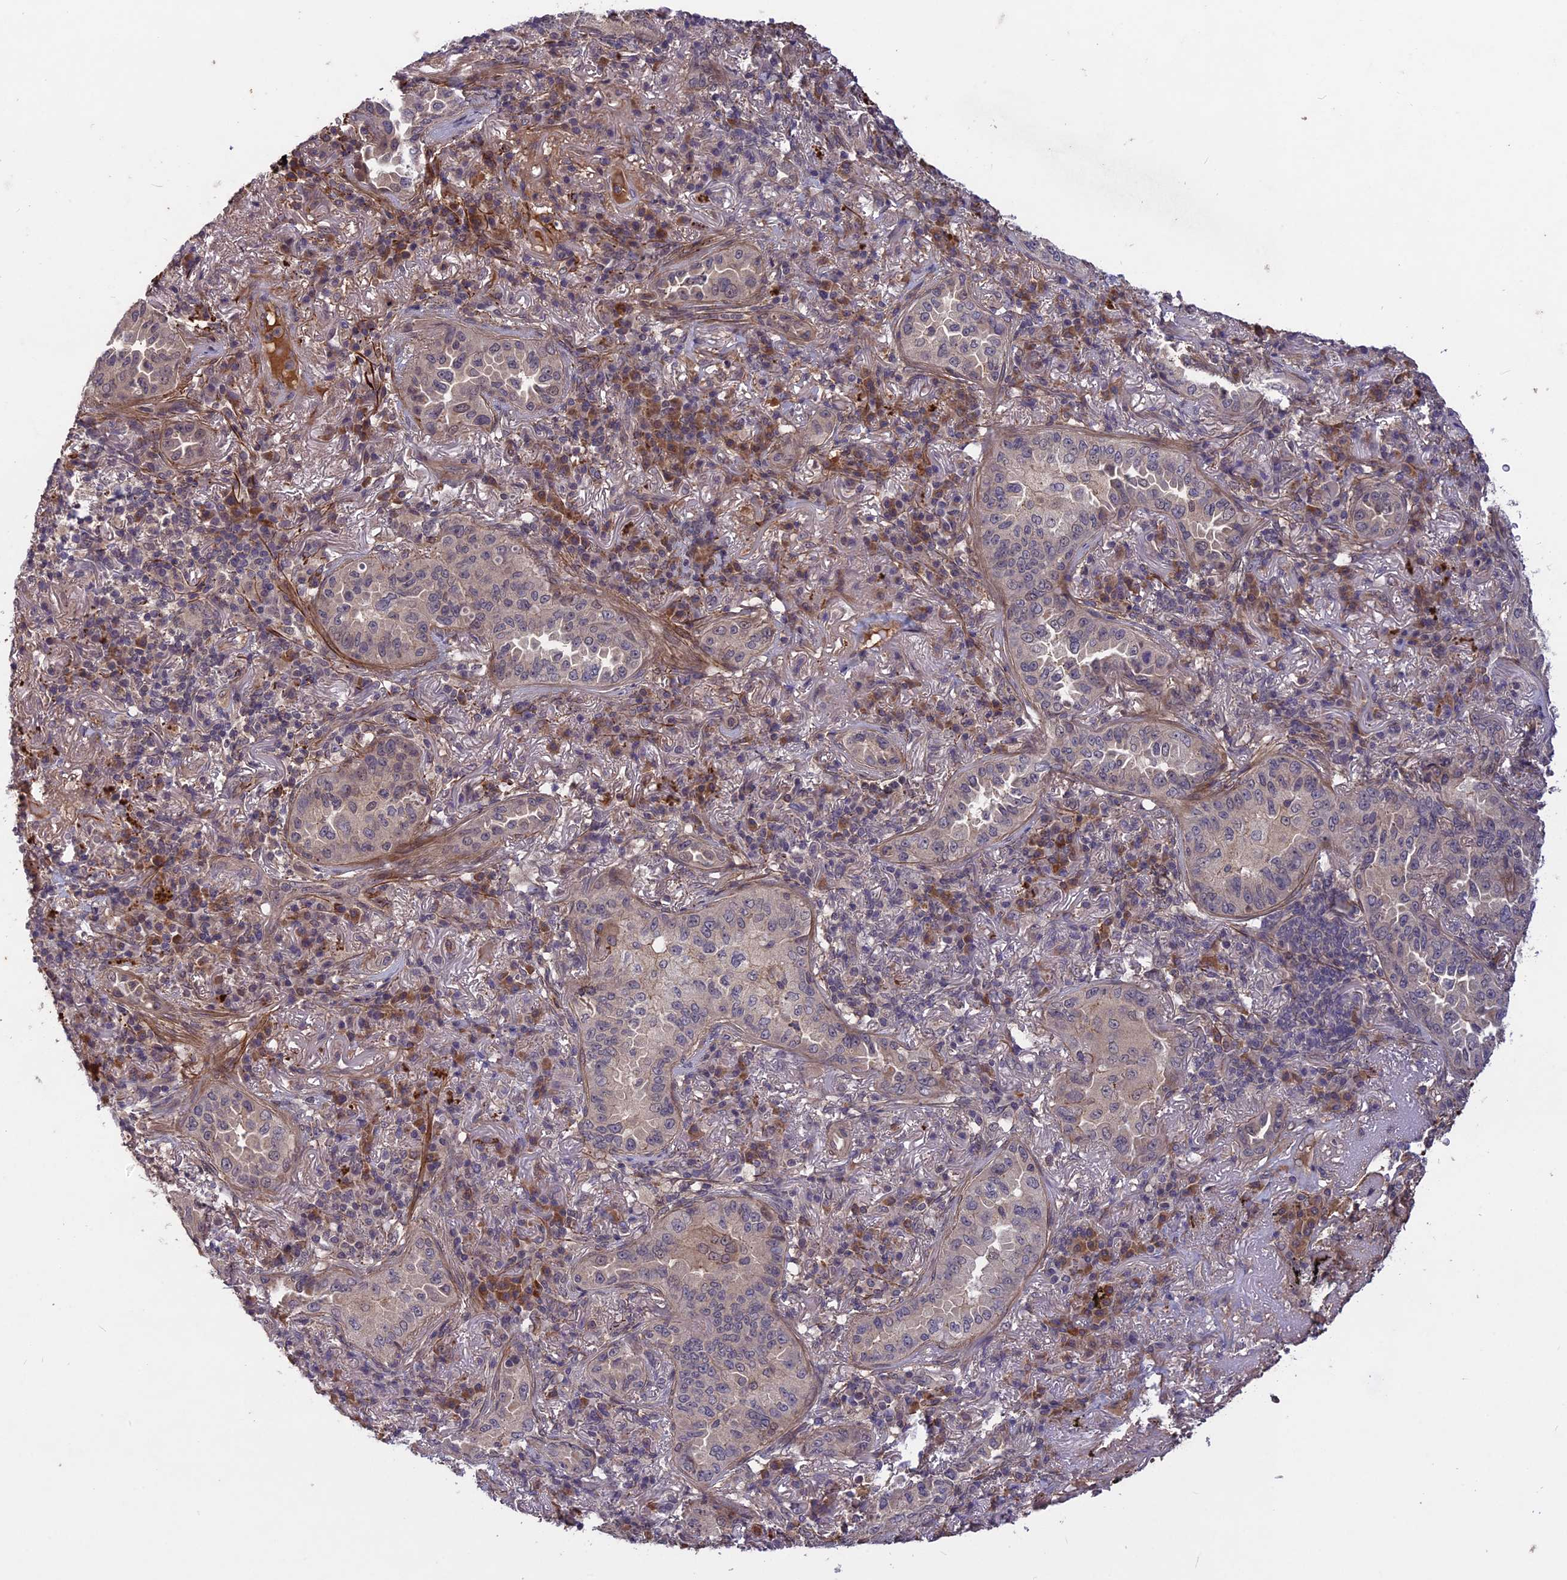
{"staining": {"intensity": "negative", "quantity": "none", "location": "none"}, "tissue": "lung cancer", "cell_type": "Tumor cells", "image_type": "cancer", "snomed": [{"axis": "morphology", "description": "Adenocarcinoma, NOS"}, {"axis": "topography", "description": "Lung"}], "caption": "Immunohistochemistry histopathology image of neoplastic tissue: lung adenocarcinoma stained with DAB (3,3'-diaminobenzidine) exhibits no significant protein expression in tumor cells.", "gene": "ADO", "patient": {"sex": "female", "age": 69}}